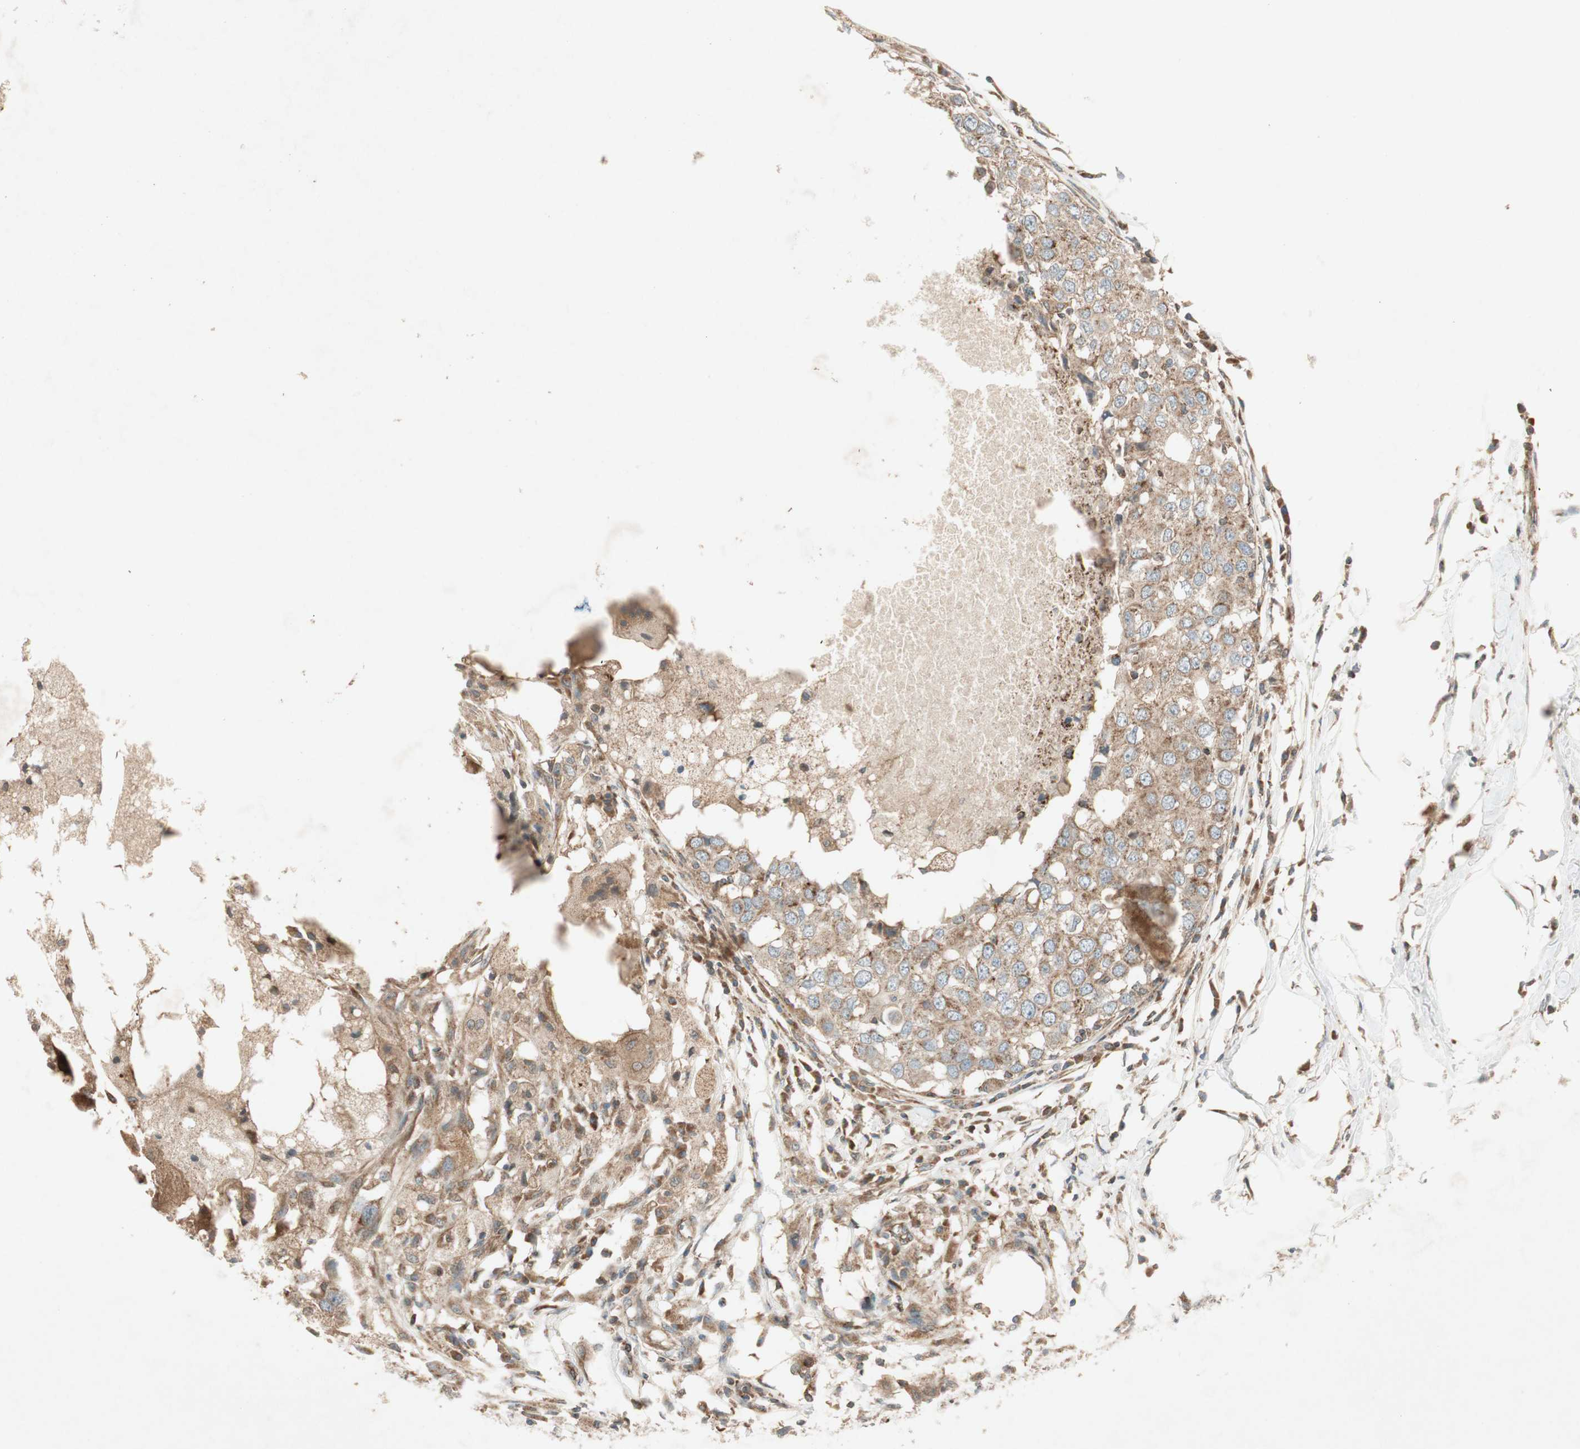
{"staining": {"intensity": "moderate", "quantity": ">75%", "location": "cytoplasmic/membranous"}, "tissue": "breast cancer", "cell_type": "Tumor cells", "image_type": "cancer", "snomed": [{"axis": "morphology", "description": "Duct carcinoma"}, {"axis": "topography", "description": "Breast"}], "caption": "Protein positivity by IHC shows moderate cytoplasmic/membranous staining in about >75% of tumor cells in breast infiltrating ductal carcinoma.", "gene": "CHADL", "patient": {"sex": "female", "age": 27}}